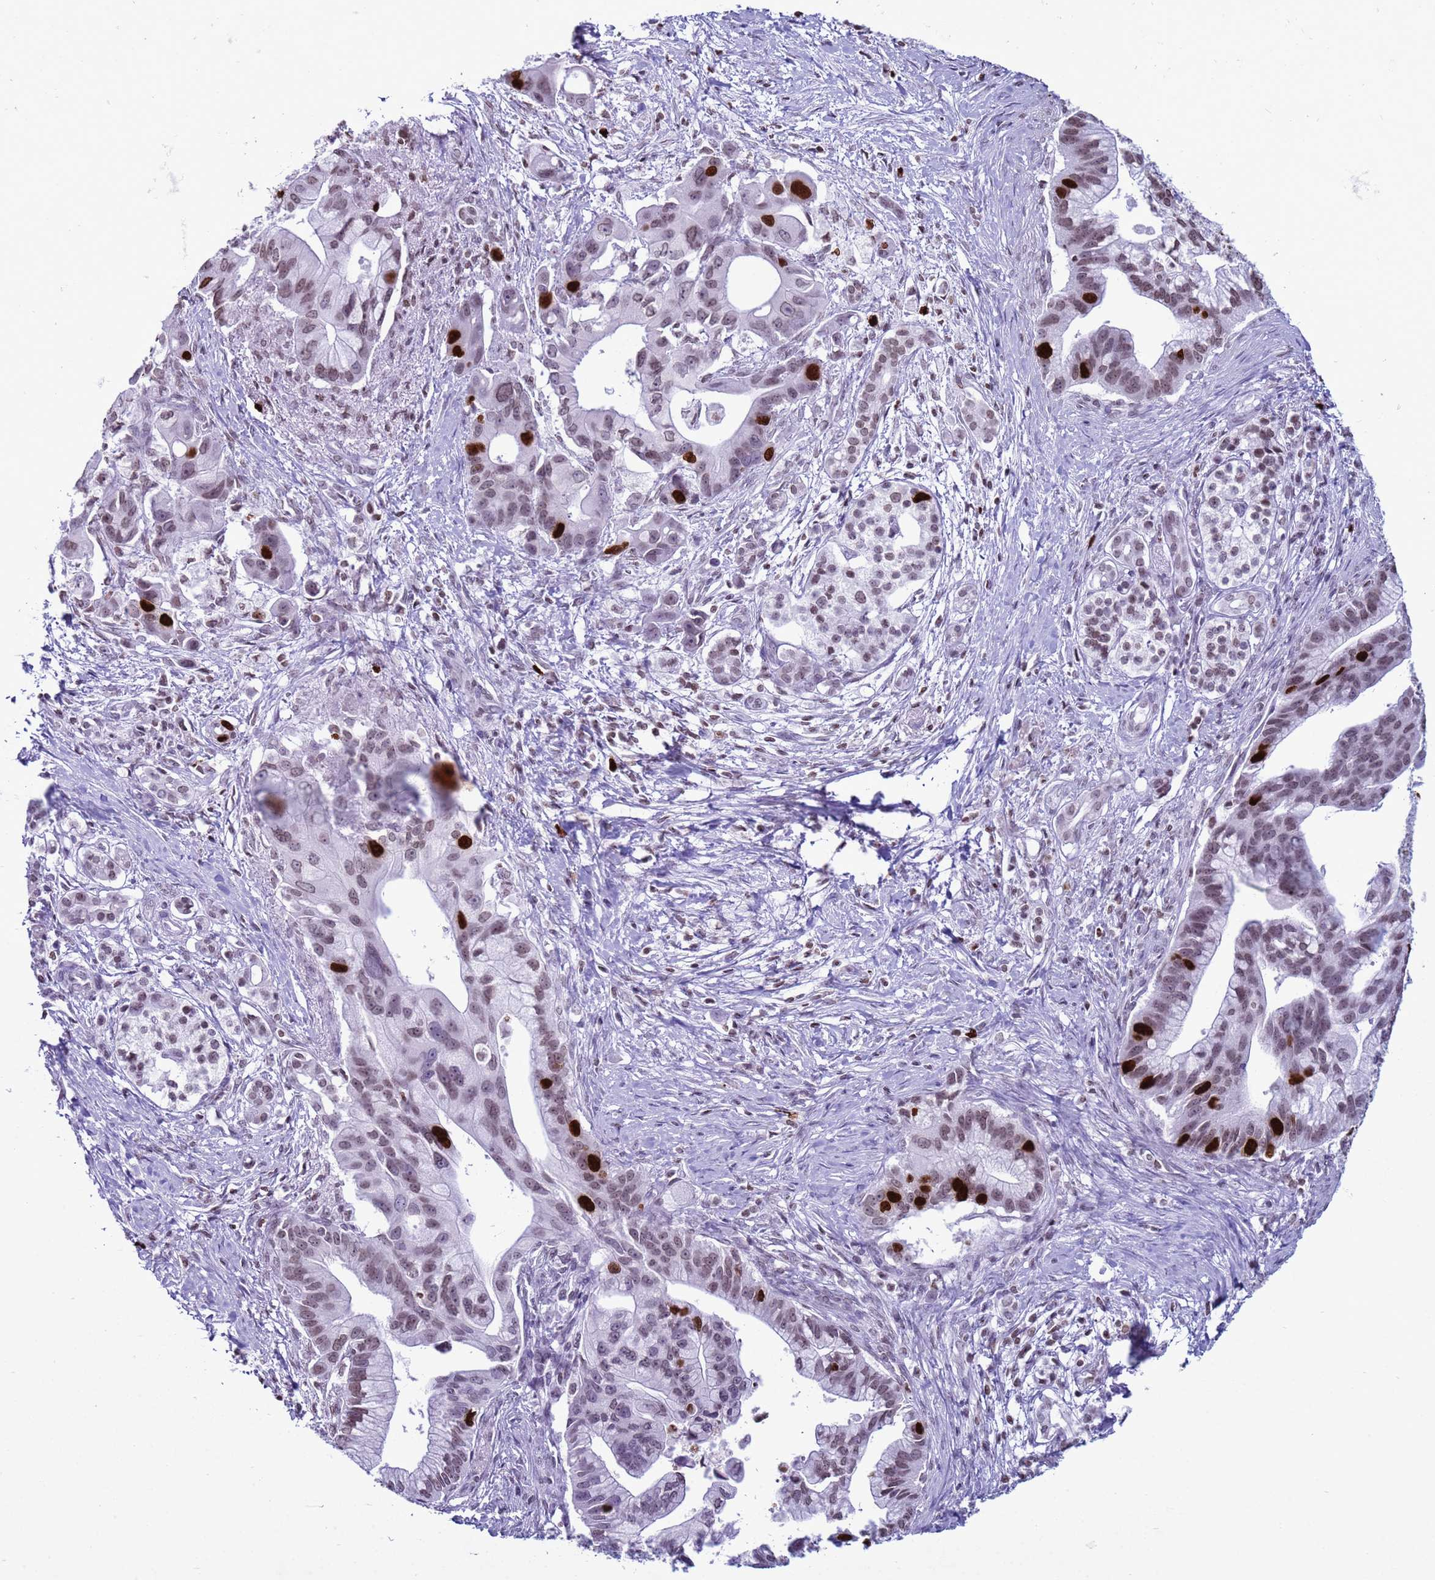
{"staining": {"intensity": "strong", "quantity": "25%-75%", "location": "nuclear"}, "tissue": "pancreatic cancer", "cell_type": "Tumor cells", "image_type": "cancer", "snomed": [{"axis": "morphology", "description": "Adenocarcinoma, NOS"}, {"axis": "topography", "description": "Pancreas"}], "caption": "Strong nuclear protein positivity is identified in about 25%-75% of tumor cells in pancreatic adenocarcinoma.", "gene": "H4C8", "patient": {"sex": "male", "age": 68}}